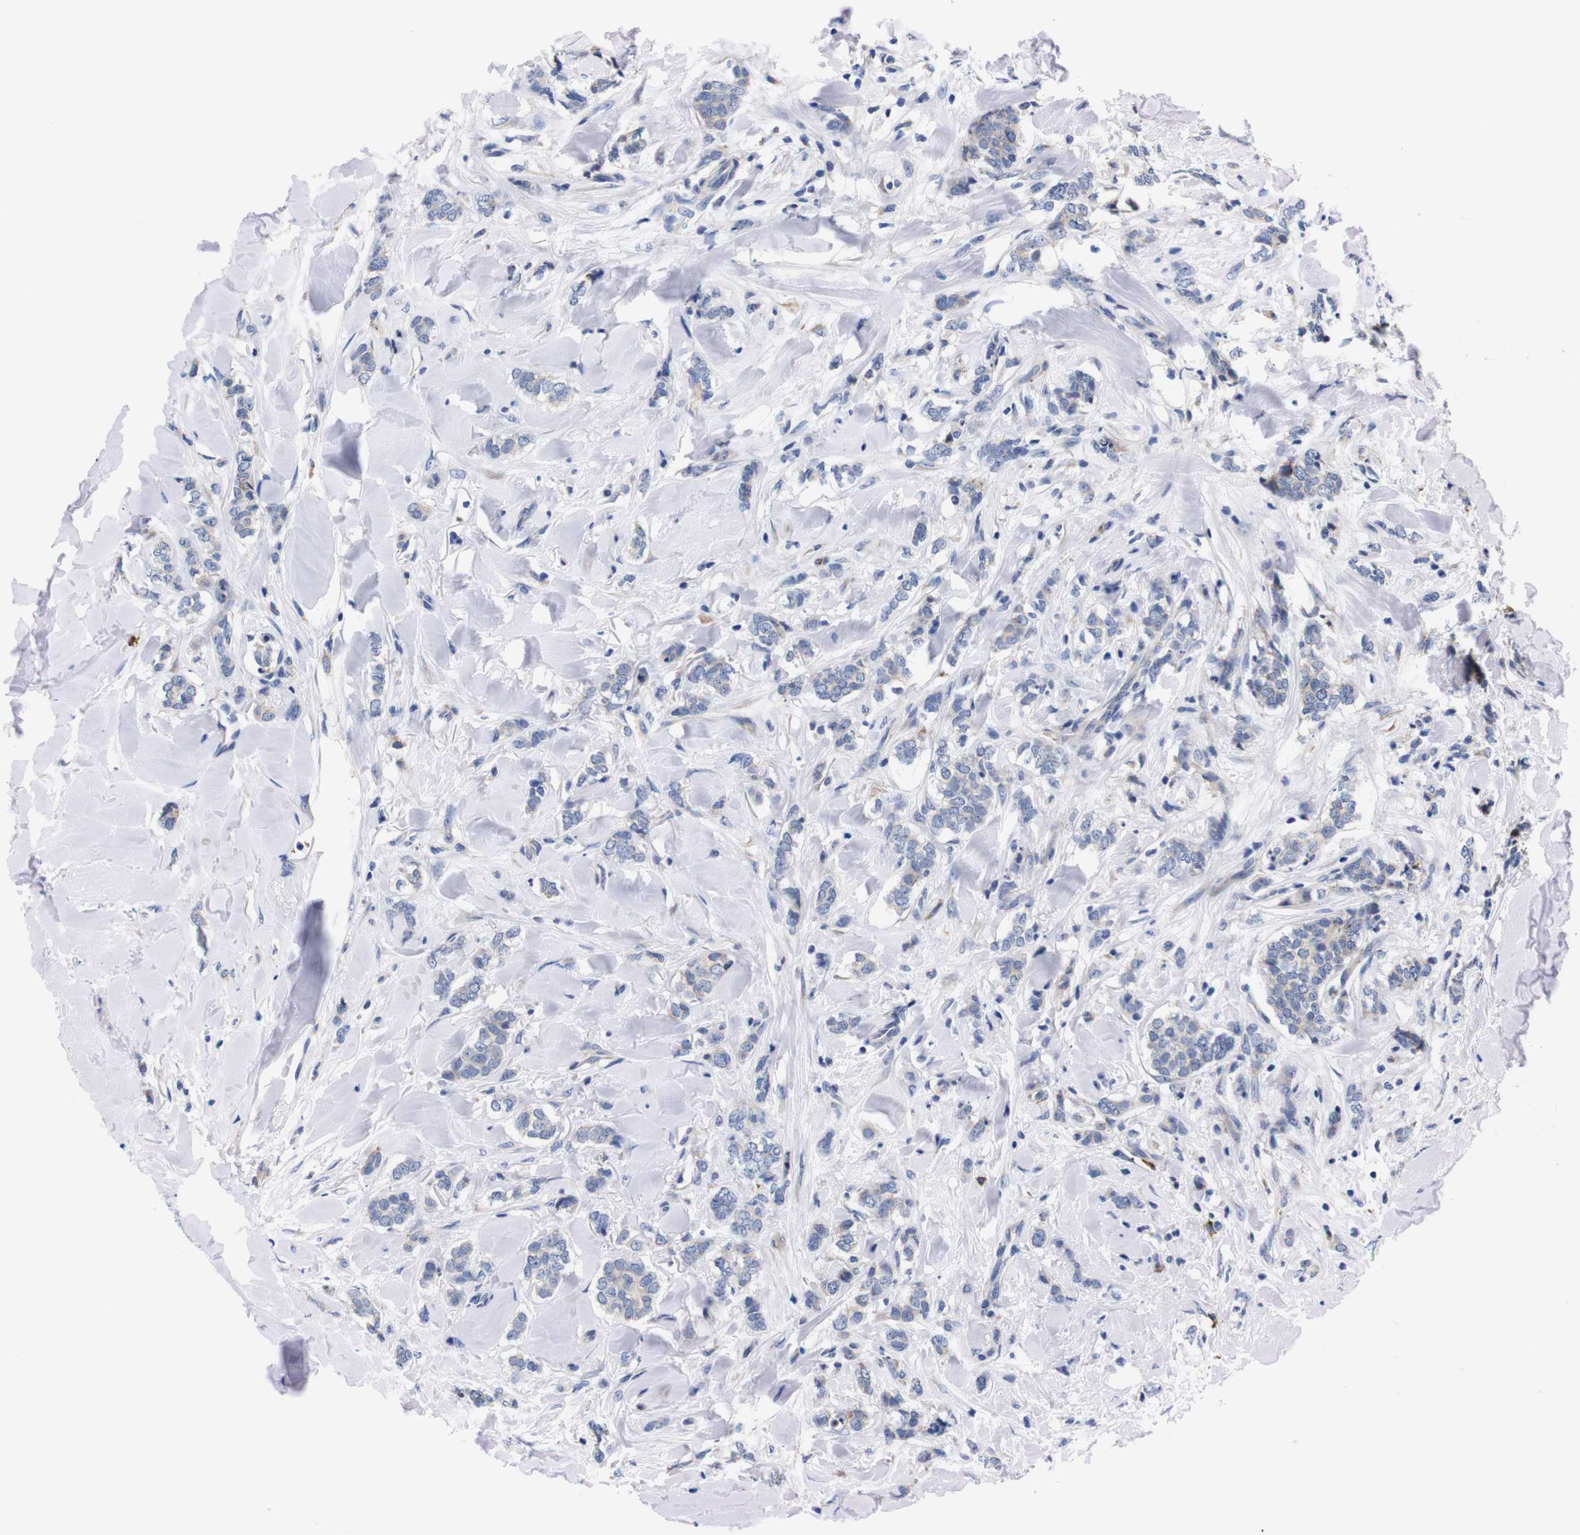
{"staining": {"intensity": "negative", "quantity": "none", "location": "none"}, "tissue": "breast cancer", "cell_type": "Tumor cells", "image_type": "cancer", "snomed": [{"axis": "morphology", "description": "Lobular carcinoma"}, {"axis": "topography", "description": "Skin"}, {"axis": "topography", "description": "Breast"}], "caption": "Photomicrograph shows no significant protein positivity in tumor cells of lobular carcinoma (breast).", "gene": "NEBL", "patient": {"sex": "female", "age": 46}}